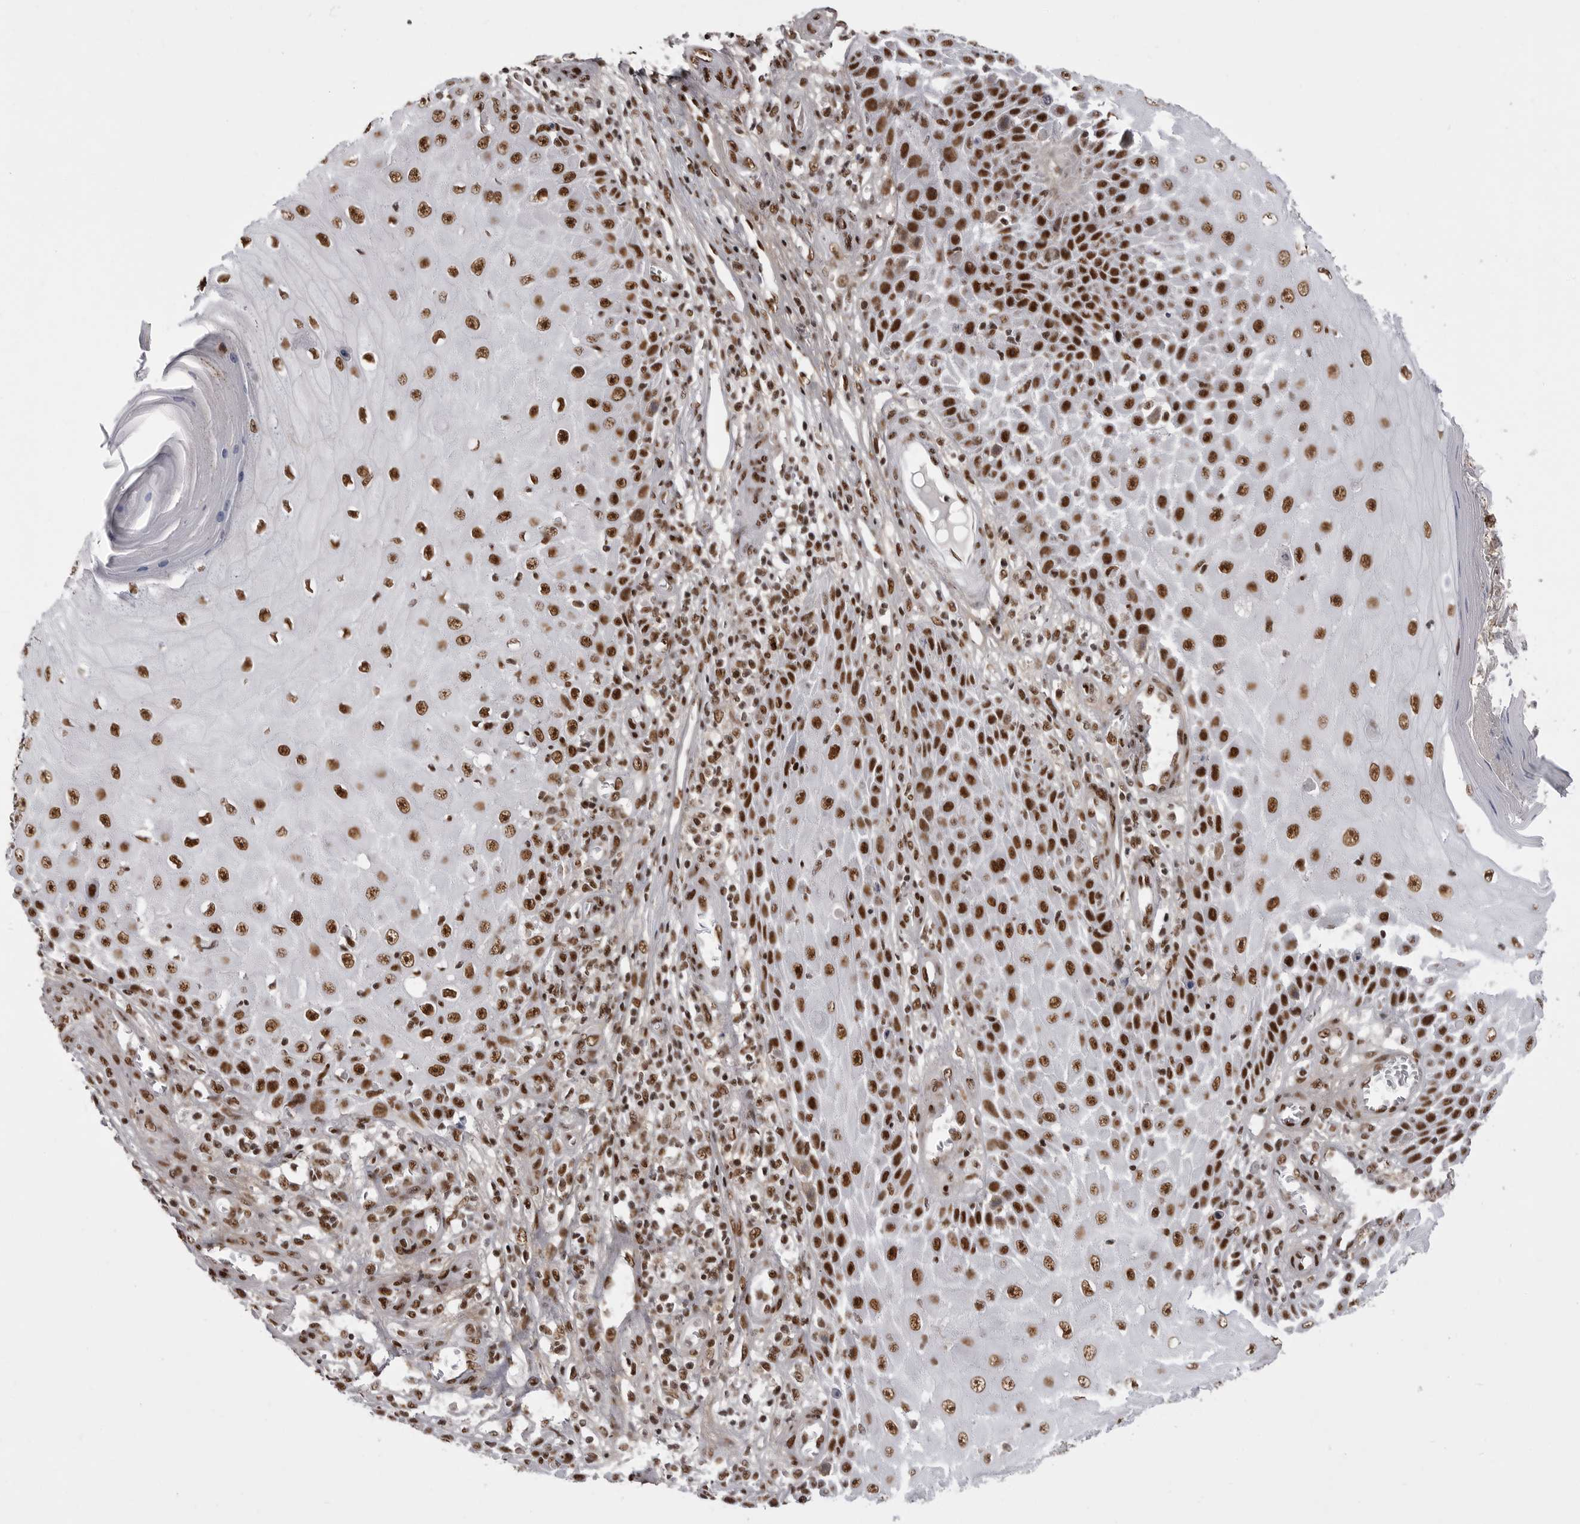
{"staining": {"intensity": "strong", "quantity": ">75%", "location": "nuclear"}, "tissue": "skin cancer", "cell_type": "Tumor cells", "image_type": "cancer", "snomed": [{"axis": "morphology", "description": "Squamous cell carcinoma, NOS"}, {"axis": "topography", "description": "Skin"}], "caption": "Skin squamous cell carcinoma was stained to show a protein in brown. There is high levels of strong nuclear positivity in approximately >75% of tumor cells. (DAB IHC, brown staining for protein, blue staining for nuclei).", "gene": "PPP1R8", "patient": {"sex": "female", "age": 73}}